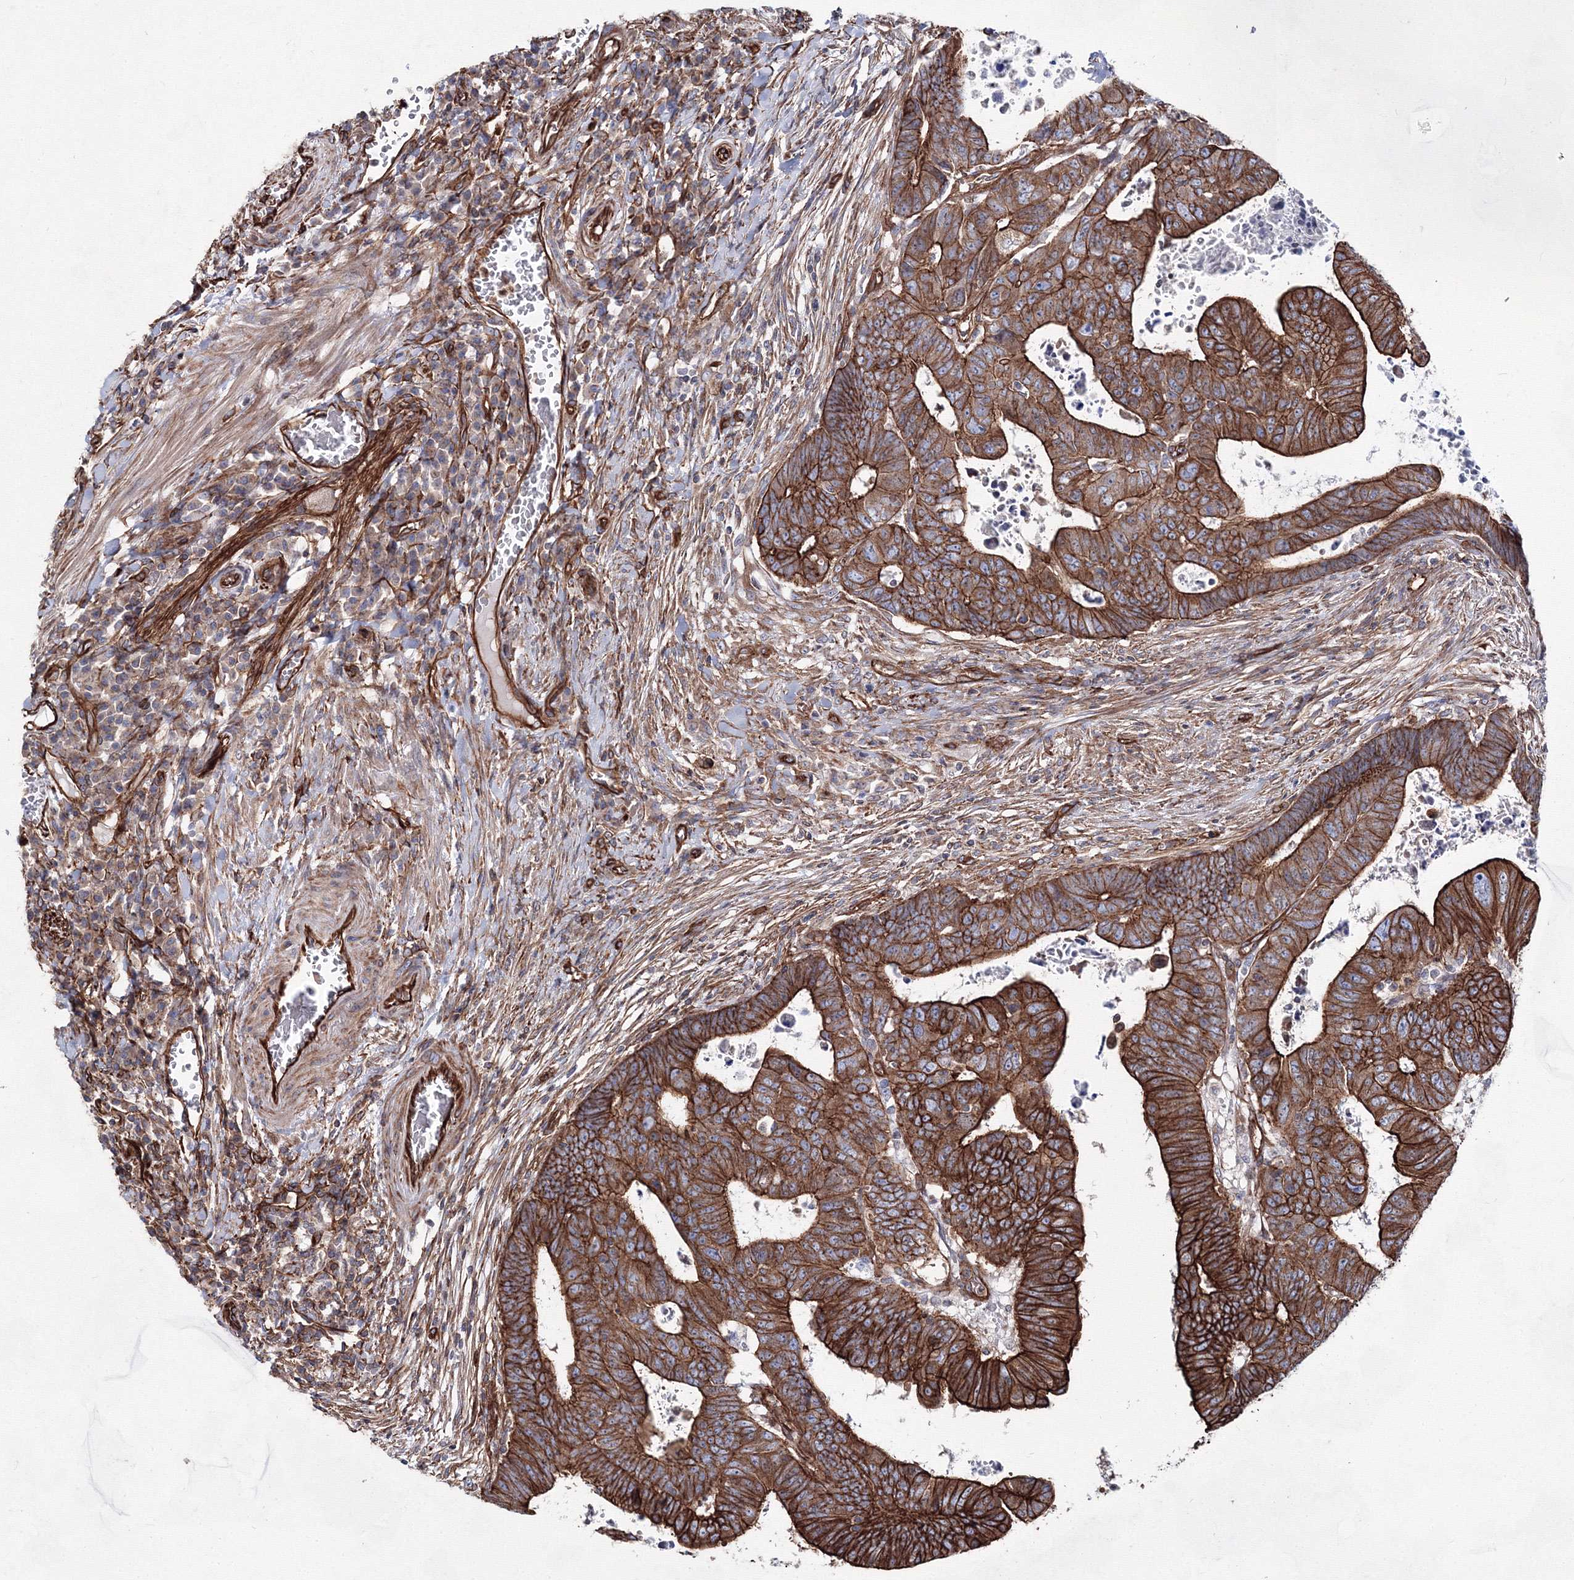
{"staining": {"intensity": "strong", "quantity": ">75%", "location": "cytoplasmic/membranous"}, "tissue": "colorectal cancer", "cell_type": "Tumor cells", "image_type": "cancer", "snomed": [{"axis": "morphology", "description": "Normal tissue, NOS"}, {"axis": "morphology", "description": "Adenocarcinoma, NOS"}, {"axis": "topography", "description": "Rectum"}], "caption": "A brown stain highlights strong cytoplasmic/membranous positivity of a protein in colorectal cancer (adenocarcinoma) tumor cells.", "gene": "ANKRD37", "patient": {"sex": "female", "age": 65}}